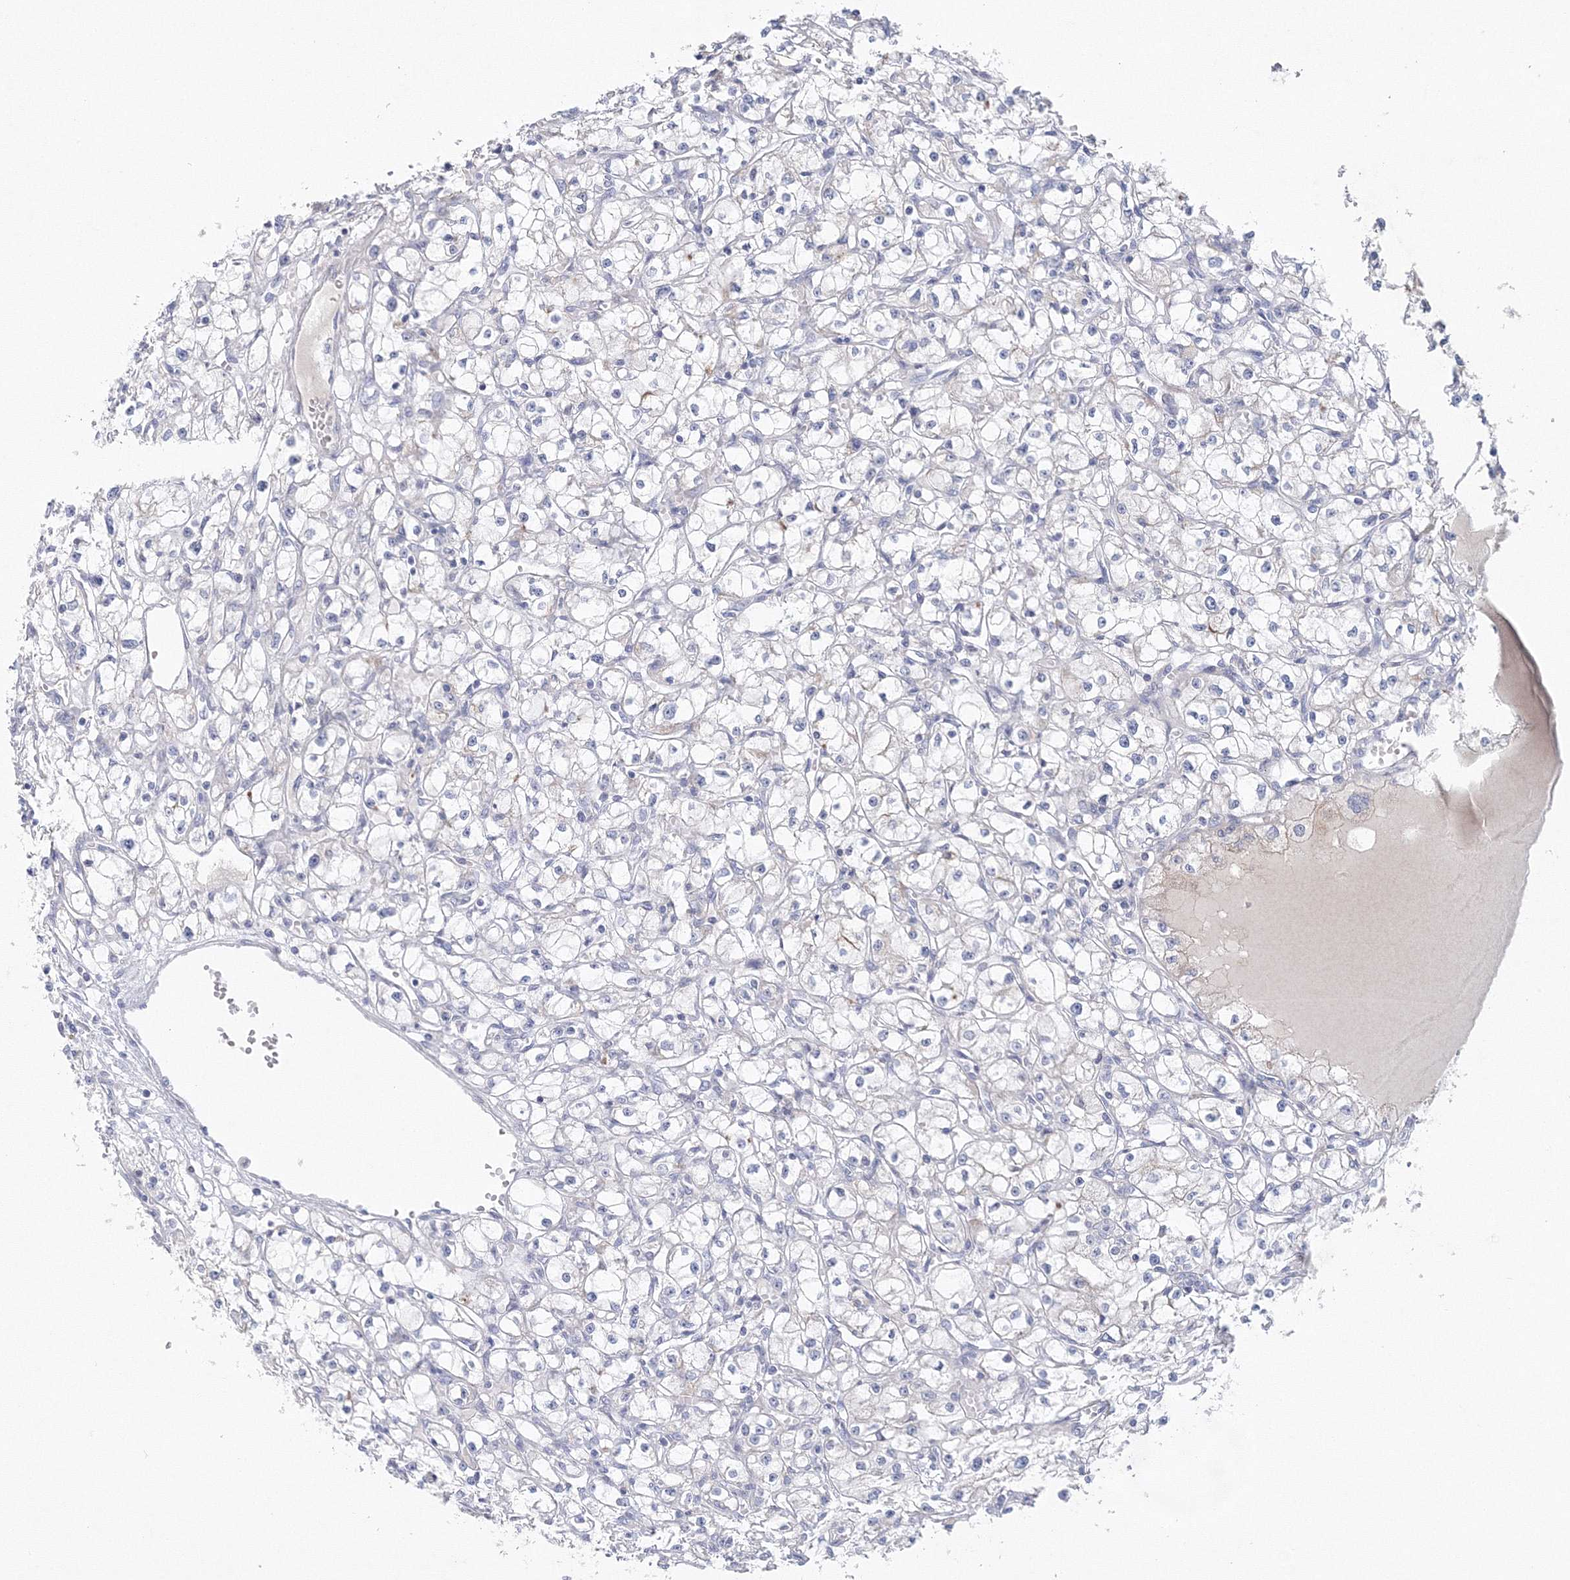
{"staining": {"intensity": "negative", "quantity": "none", "location": "none"}, "tissue": "renal cancer", "cell_type": "Tumor cells", "image_type": "cancer", "snomed": [{"axis": "morphology", "description": "Adenocarcinoma, NOS"}, {"axis": "topography", "description": "Kidney"}], "caption": "The IHC micrograph has no significant staining in tumor cells of renal cancer tissue. (DAB immunohistochemistry visualized using brightfield microscopy, high magnification).", "gene": "NIPAL1", "patient": {"sex": "male", "age": 56}}